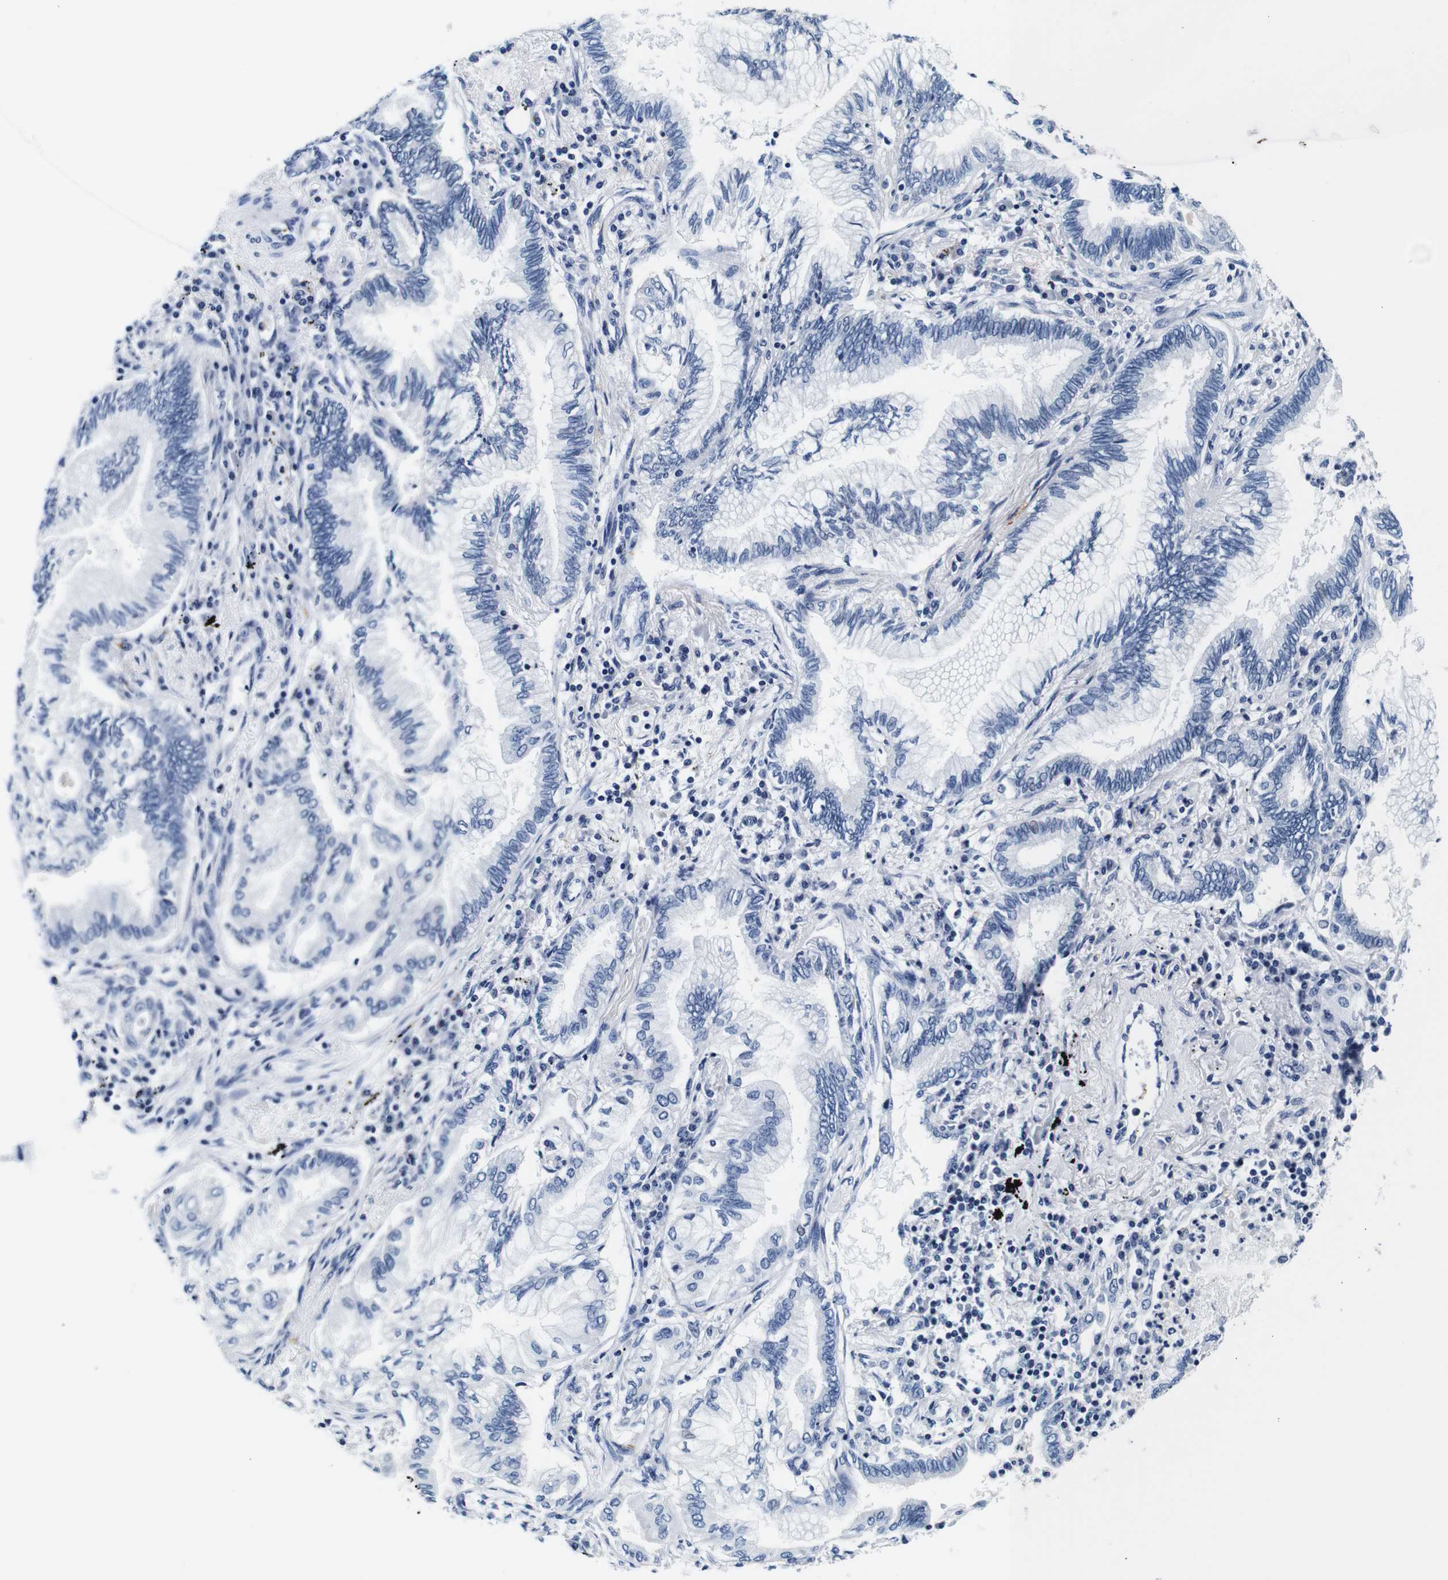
{"staining": {"intensity": "negative", "quantity": "none", "location": "none"}, "tissue": "lung cancer", "cell_type": "Tumor cells", "image_type": "cancer", "snomed": [{"axis": "morphology", "description": "Normal tissue, NOS"}, {"axis": "morphology", "description": "Adenocarcinoma, NOS"}, {"axis": "topography", "description": "Bronchus"}, {"axis": "topography", "description": "Lung"}], "caption": "Tumor cells are negative for protein expression in human lung cancer. (DAB immunohistochemistry with hematoxylin counter stain).", "gene": "GP1BA", "patient": {"sex": "female", "age": 70}}